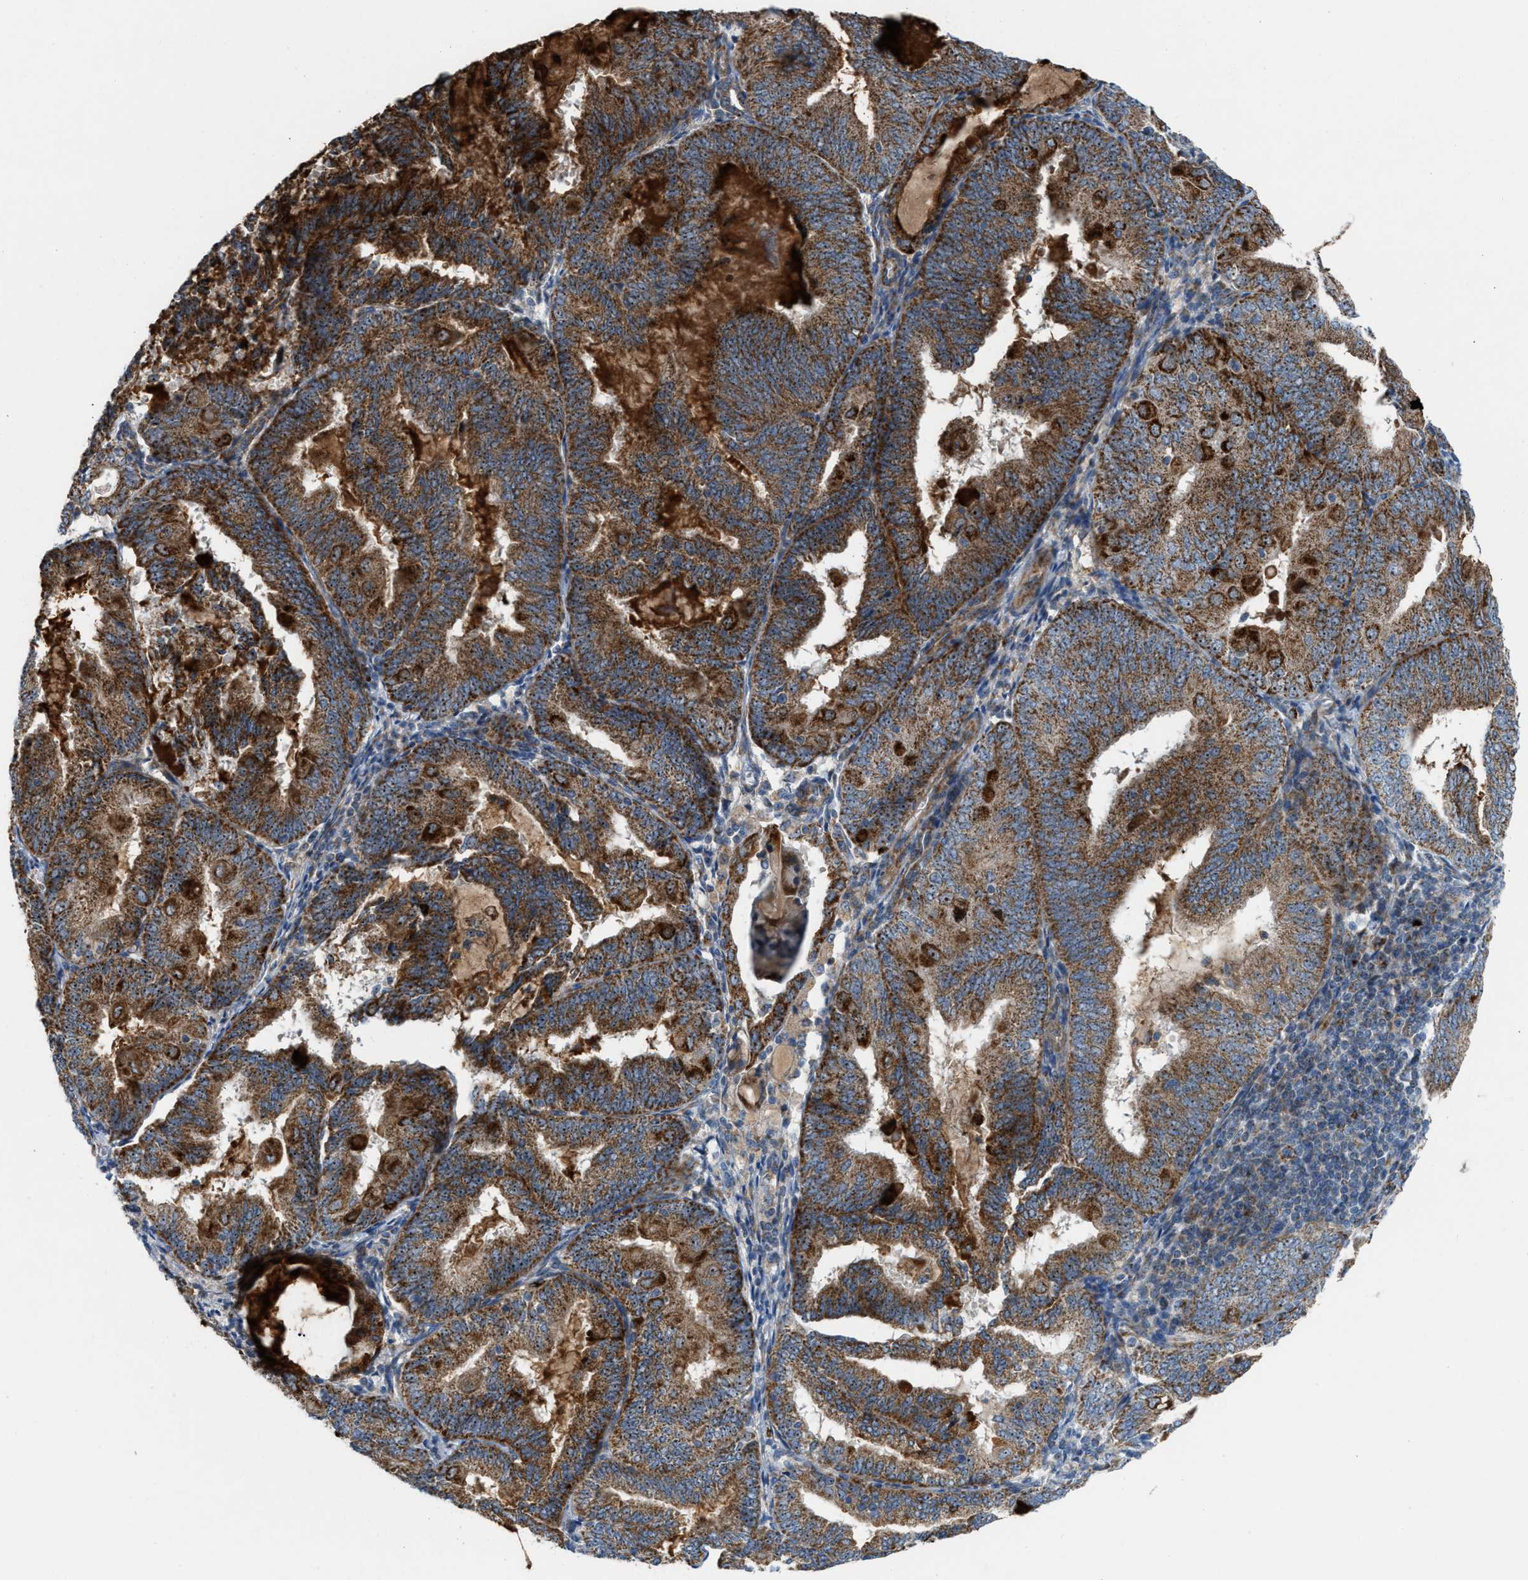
{"staining": {"intensity": "strong", "quantity": ">75%", "location": "cytoplasmic/membranous,nuclear"}, "tissue": "endometrial cancer", "cell_type": "Tumor cells", "image_type": "cancer", "snomed": [{"axis": "morphology", "description": "Adenocarcinoma, NOS"}, {"axis": "topography", "description": "Endometrium"}], "caption": "Endometrial adenocarcinoma stained with immunohistochemistry demonstrates strong cytoplasmic/membranous and nuclear expression in about >75% of tumor cells.", "gene": "TPH1", "patient": {"sex": "female", "age": 81}}